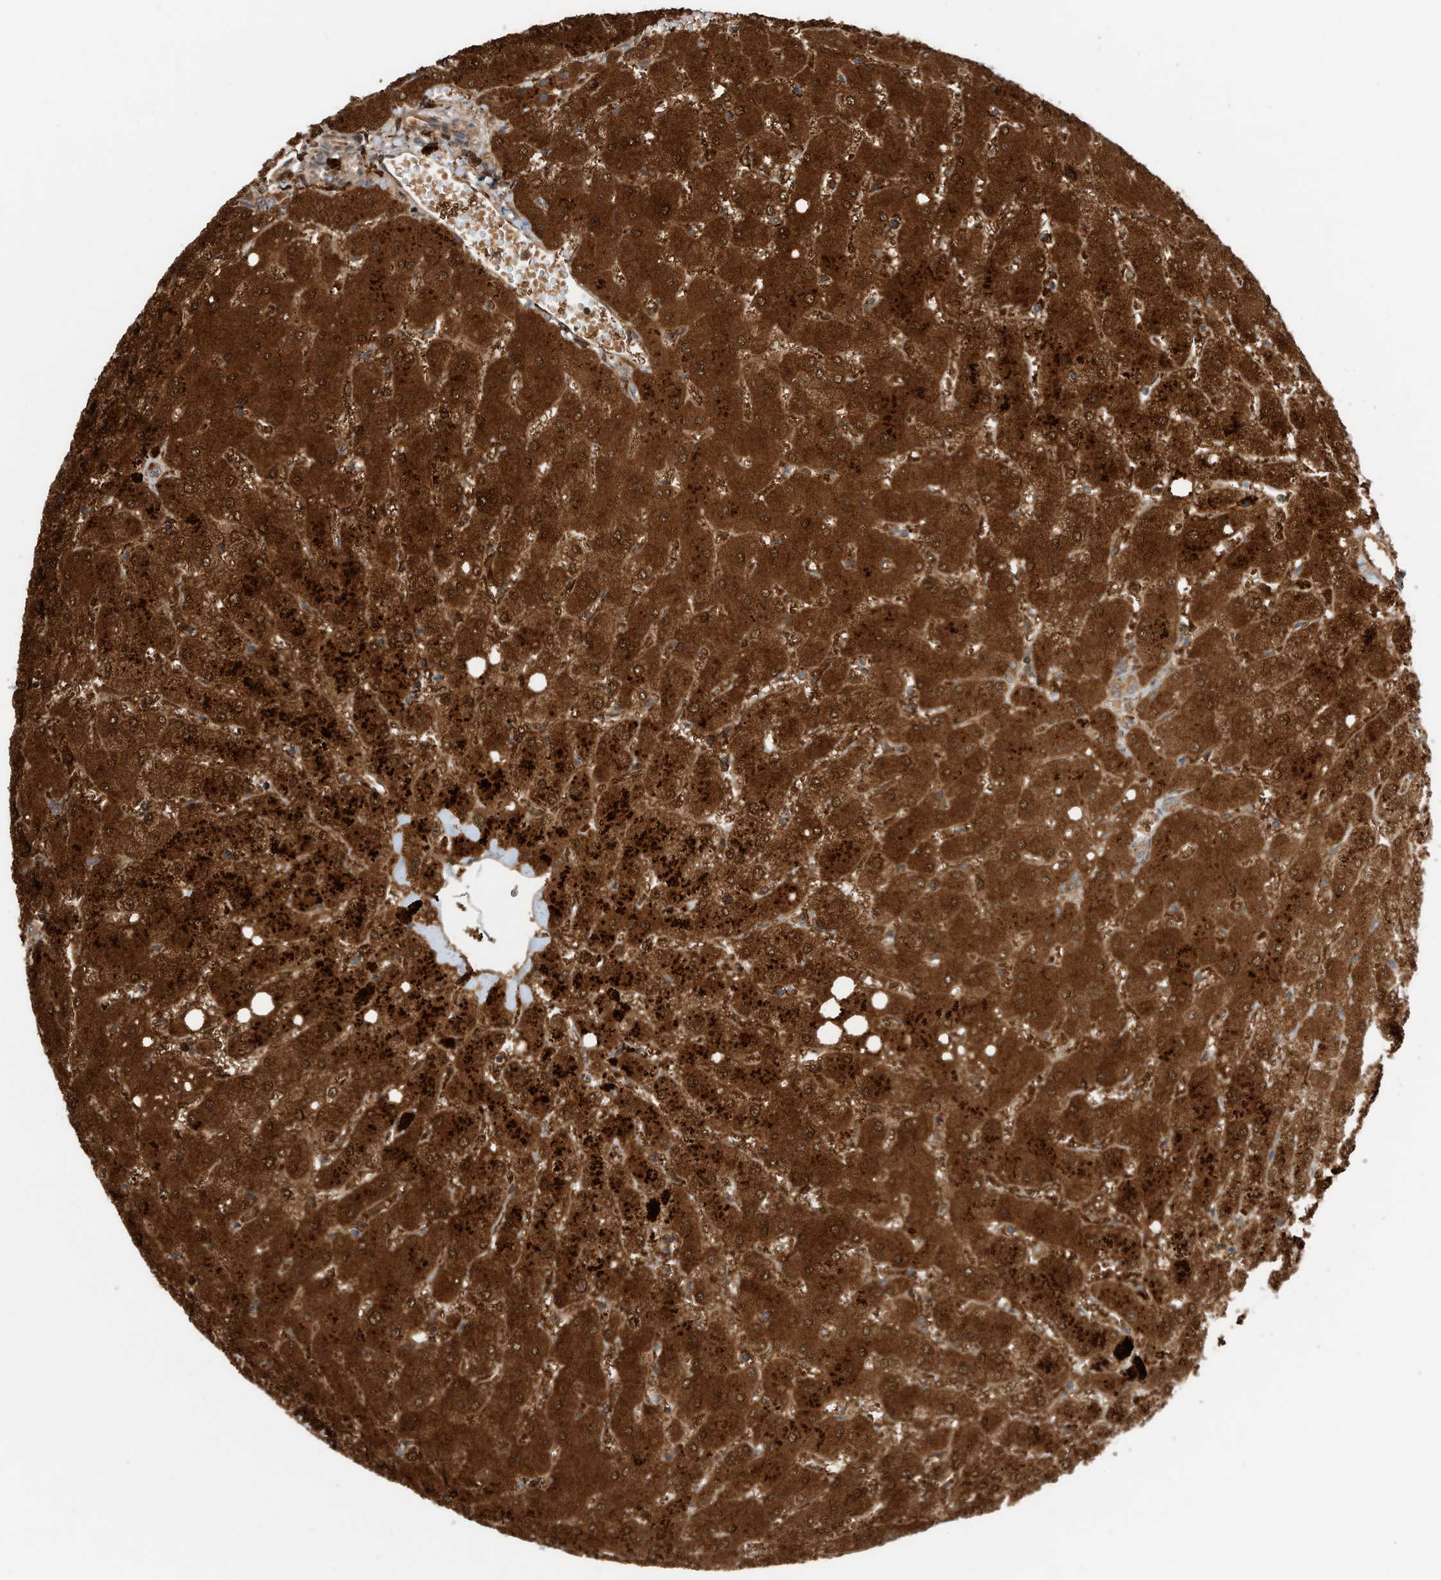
{"staining": {"intensity": "moderate", "quantity": ">75%", "location": "cytoplasmic/membranous"}, "tissue": "liver", "cell_type": "Cholangiocytes", "image_type": "normal", "snomed": [{"axis": "morphology", "description": "Normal tissue, NOS"}, {"axis": "topography", "description": "Liver"}], "caption": "Liver stained with DAB immunohistochemistry reveals medium levels of moderate cytoplasmic/membranous expression in approximately >75% of cholangiocytes.", "gene": "CPAMD8", "patient": {"sex": "female", "age": 54}}